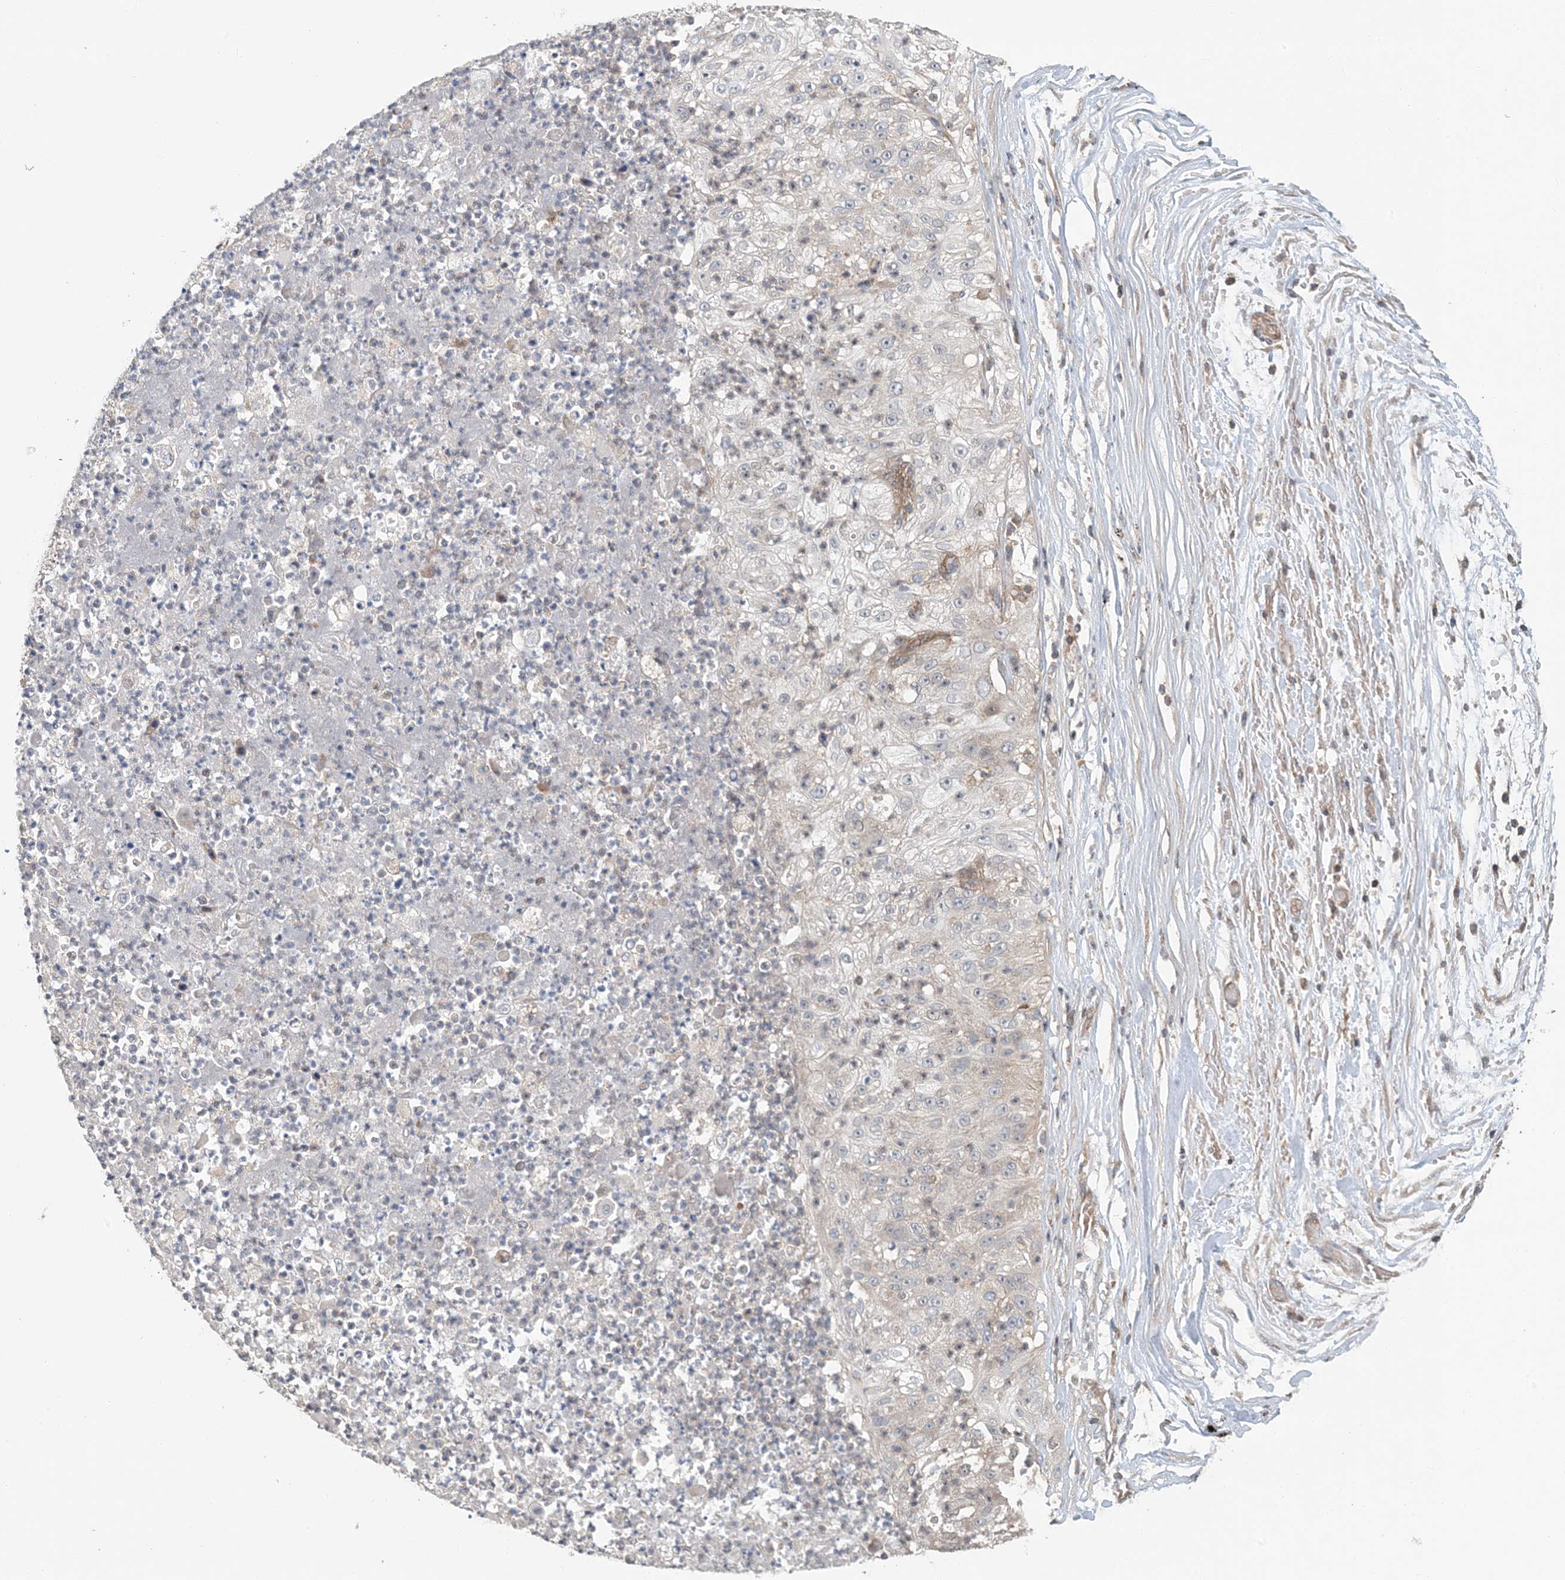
{"staining": {"intensity": "negative", "quantity": "none", "location": "none"}, "tissue": "lung cancer", "cell_type": "Tumor cells", "image_type": "cancer", "snomed": [{"axis": "morphology", "description": "Inflammation, NOS"}, {"axis": "morphology", "description": "Squamous cell carcinoma, NOS"}, {"axis": "topography", "description": "Lymph node"}, {"axis": "topography", "description": "Soft tissue"}, {"axis": "topography", "description": "Lung"}], "caption": "Lung cancer was stained to show a protein in brown. There is no significant staining in tumor cells.", "gene": "ATP13A2", "patient": {"sex": "male", "age": 66}}